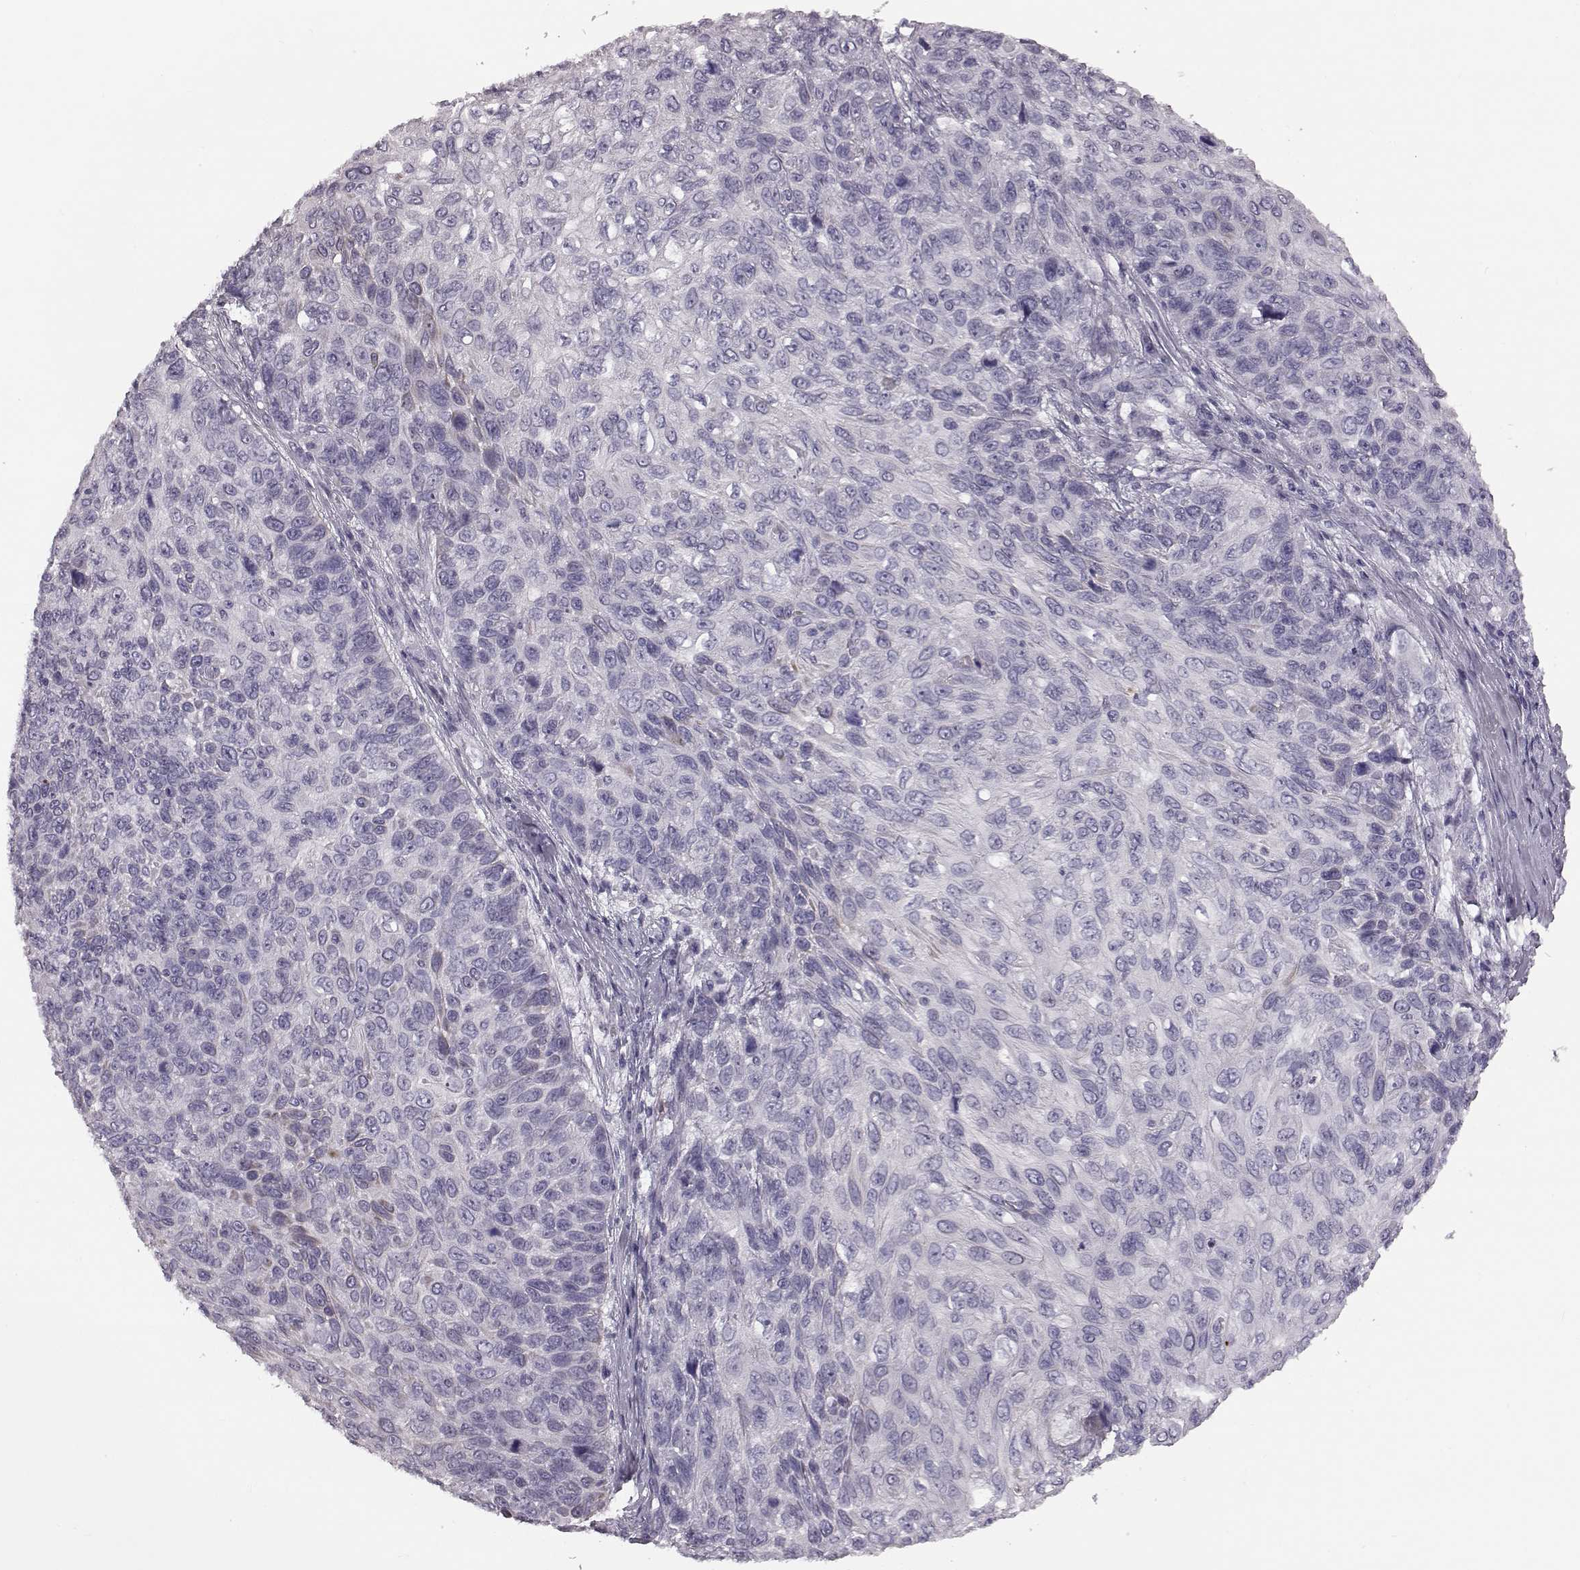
{"staining": {"intensity": "negative", "quantity": "none", "location": "none"}, "tissue": "skin cancer", "cell_type": "Tumor cells", "image_type": "cancer", "snomed": [{"axis": "morphology", "description": "Squamous cell carcinoma, NOS"}, {"axis": "topography", "description": "Skin"}], "caption": "Immunohistochemical staining of squamous cell carcinoma (skin) demonstrates no significant staining in tumor cells.", "gene": "ZNF433", "patient": {"sex": "male", "age": 92}}